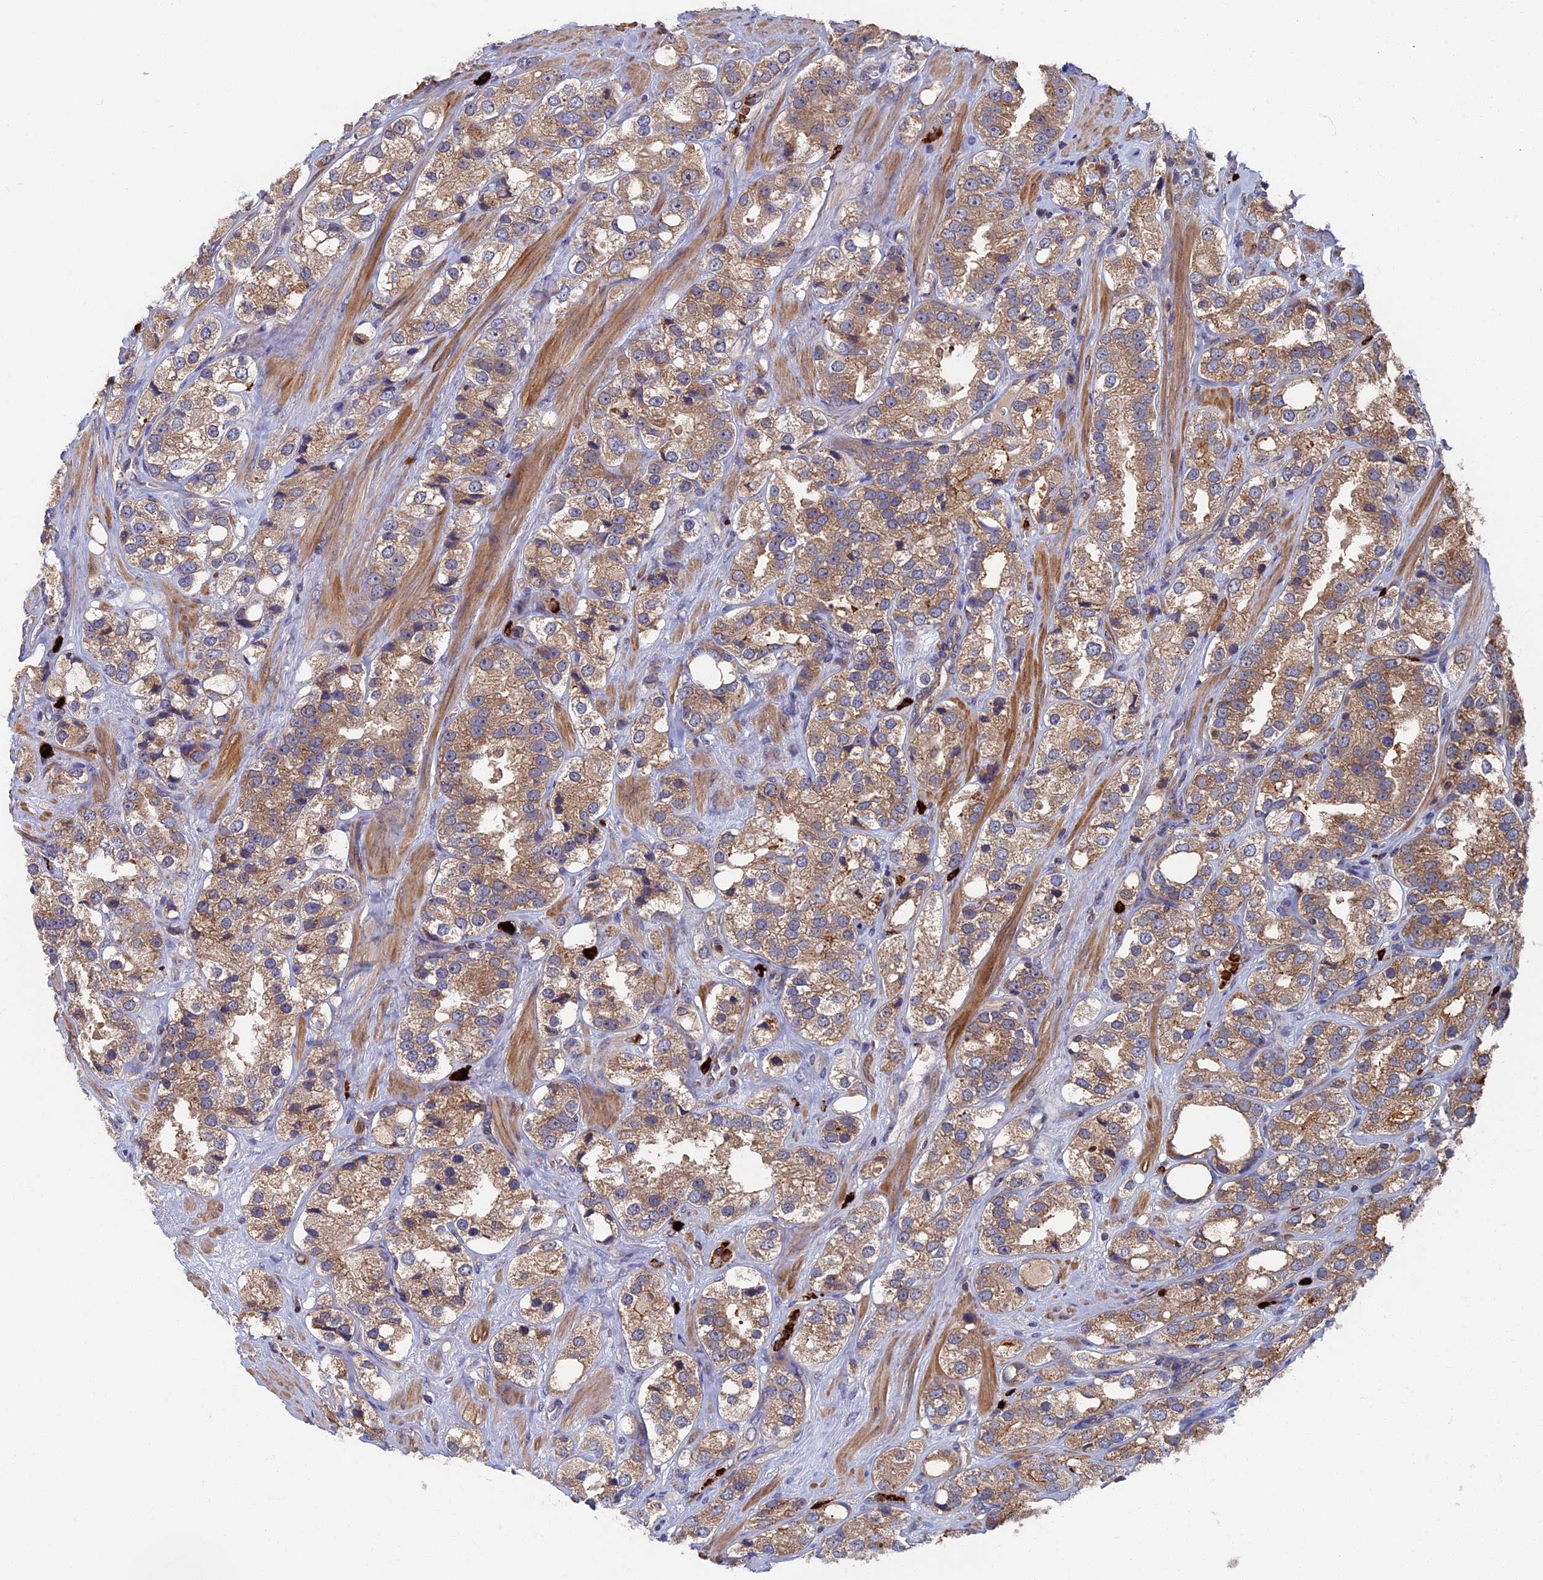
{"staining": {"intensity": "moderate", "quantity": ">75%", "location": "cytoplasmic/membranous"}, "tissue": "prostate cancer", "cell_type": "Tumor cells", "image_type": "cancer", "snomed": [{"axis": "morphology", "description": "Adenocarcinoma, NOS"}, {"axis": "topography", "description": "Prostate"}], "caption": "This photomicrograph exhibits prostate cancer (adenocarcinoma) stained with immunohistochemistry to label a protein in brown. The cytoplasmic/membranous of tumor cells show moderate positivity for the protein. Nuclei are counter-stained blue.", "gene": "TNK2", "patient": {"sex": "male", "age": 79}}